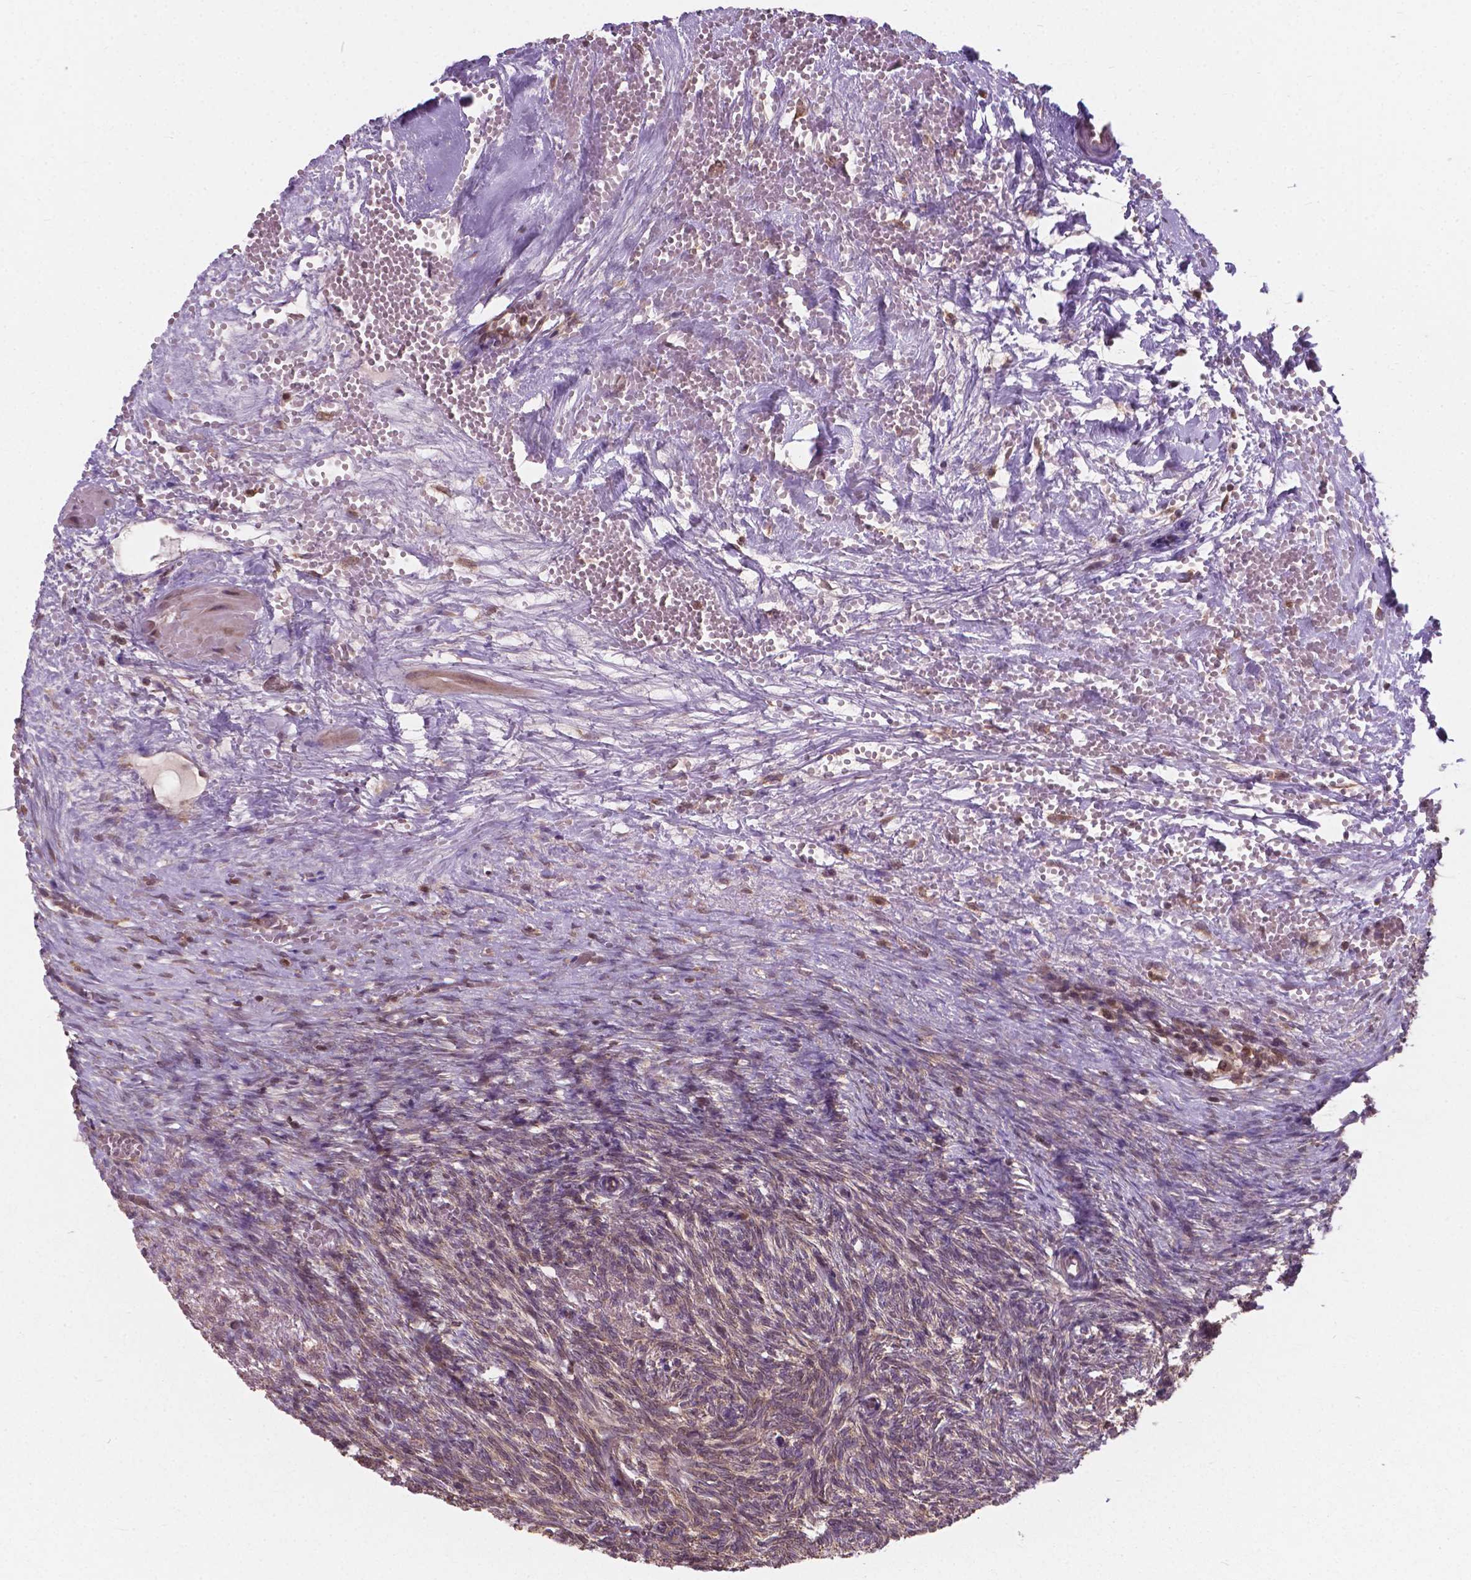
{"staining": {"intensity": "negative", "quantity": "none", "location": "none"}, "tissue": "ovary", "cell_type": "Ovarian stroma cells", "image_type": "normal", "snomed": [{"axis": "morphology", "description": "Normal tissue, NOS"}, {"axis": "topography", "description": "Ovary"}], "caption": "A histopathology image of ovary stained for a protein shows no brown staining in ovarian stroma cells.", "gene": "MRPL33", "patient": {"sex": "female", "age": 46}}